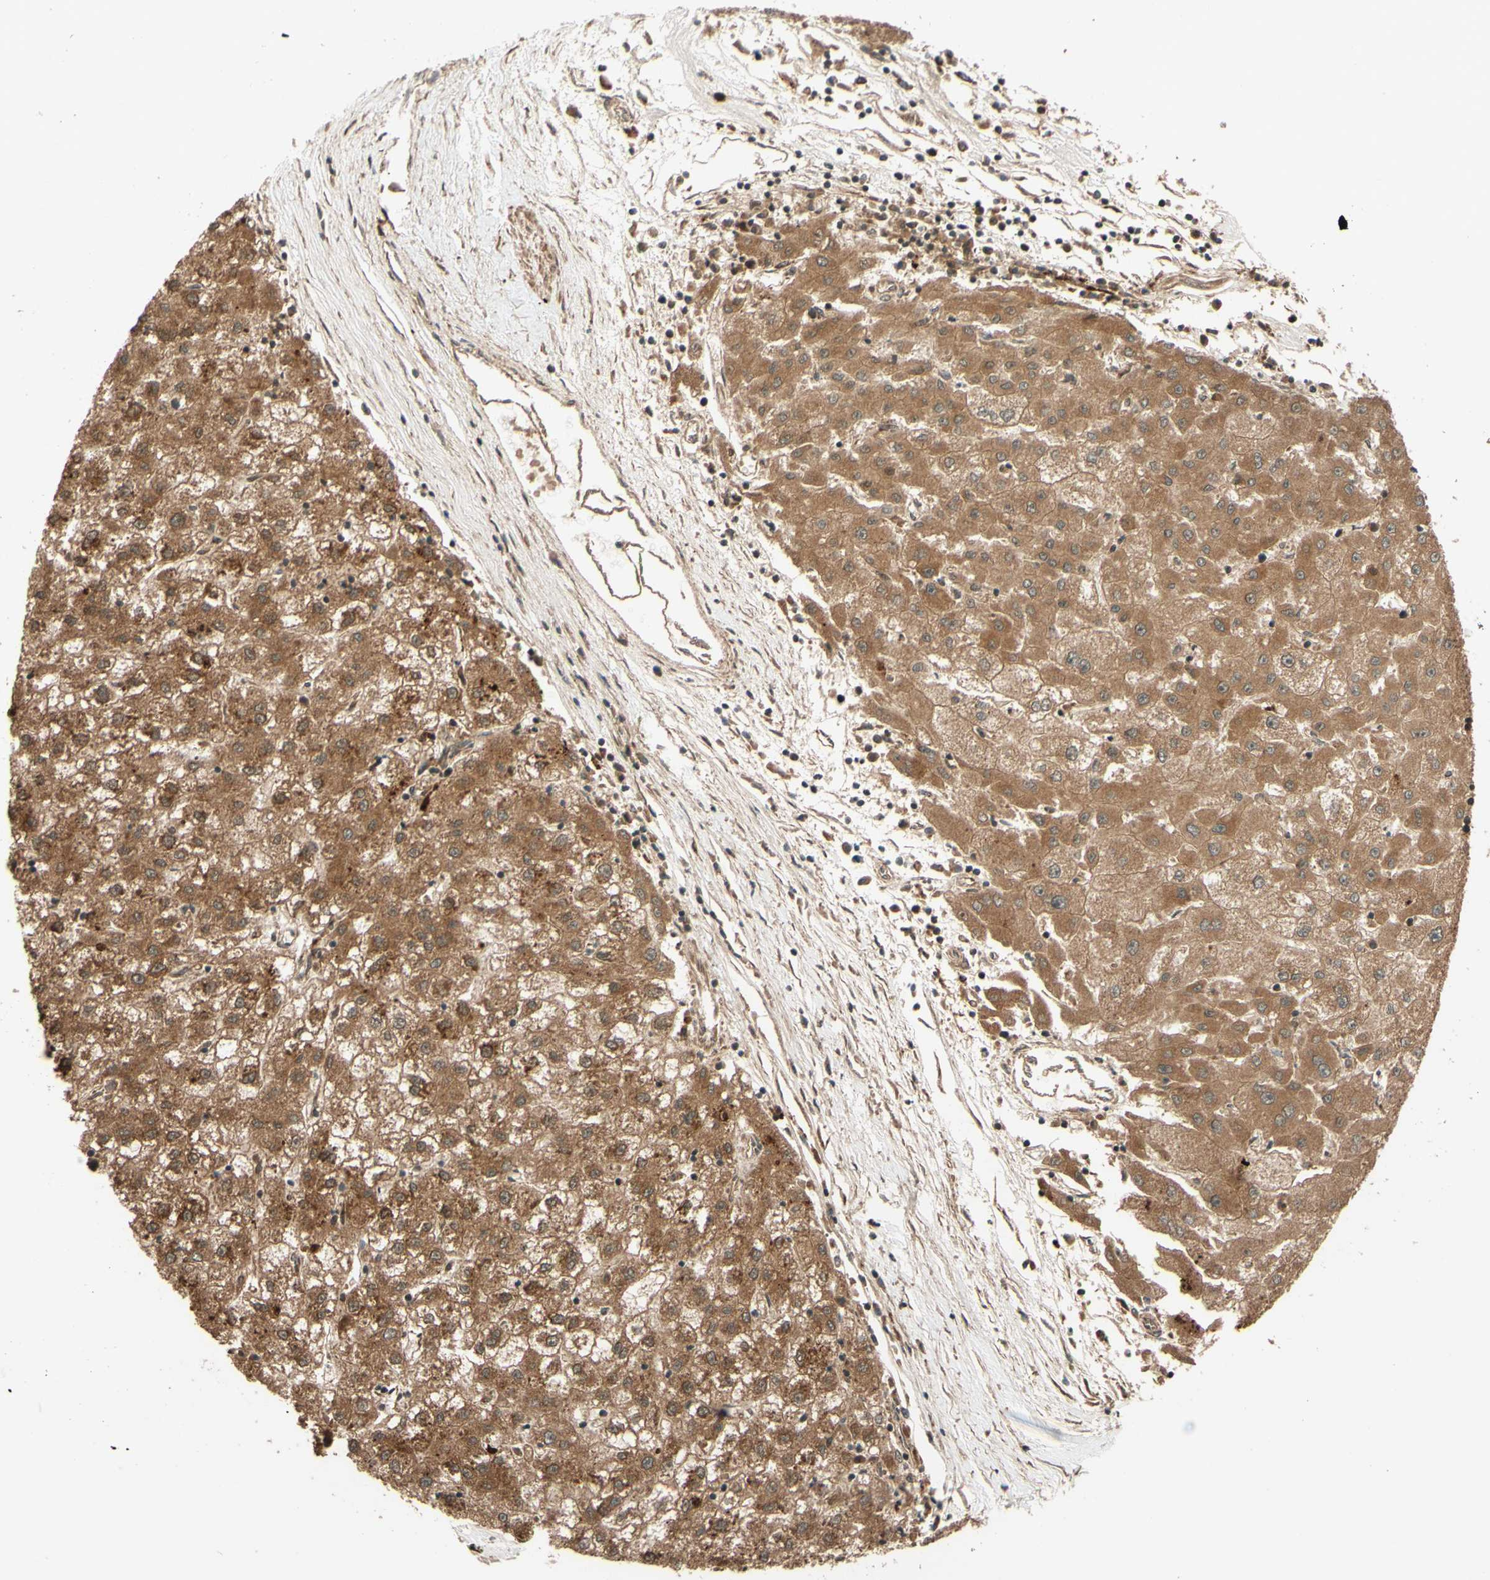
{"staining": {"intensity": "moderate", "quantity": ">75%", "location": "cytoplasmic/membranous"}, "tissue": "liver cancer", "cell_type": "Tumor cells", "image_type": "cancer", "snomed": [{"axis": "morphology", "description": "Carcinoma, Hepatocellular, NOS"}, {"axis": "topography", "description": "Liver"}], "caption": "Protein staining of liver cancer (hepatocellular carcinoma) tissue displays moderate cytoplasmic/membranous positivity in about >75% of tumor cells.", "gene": "RNF19A", "patient": {"sex": "male", "age": 72}}